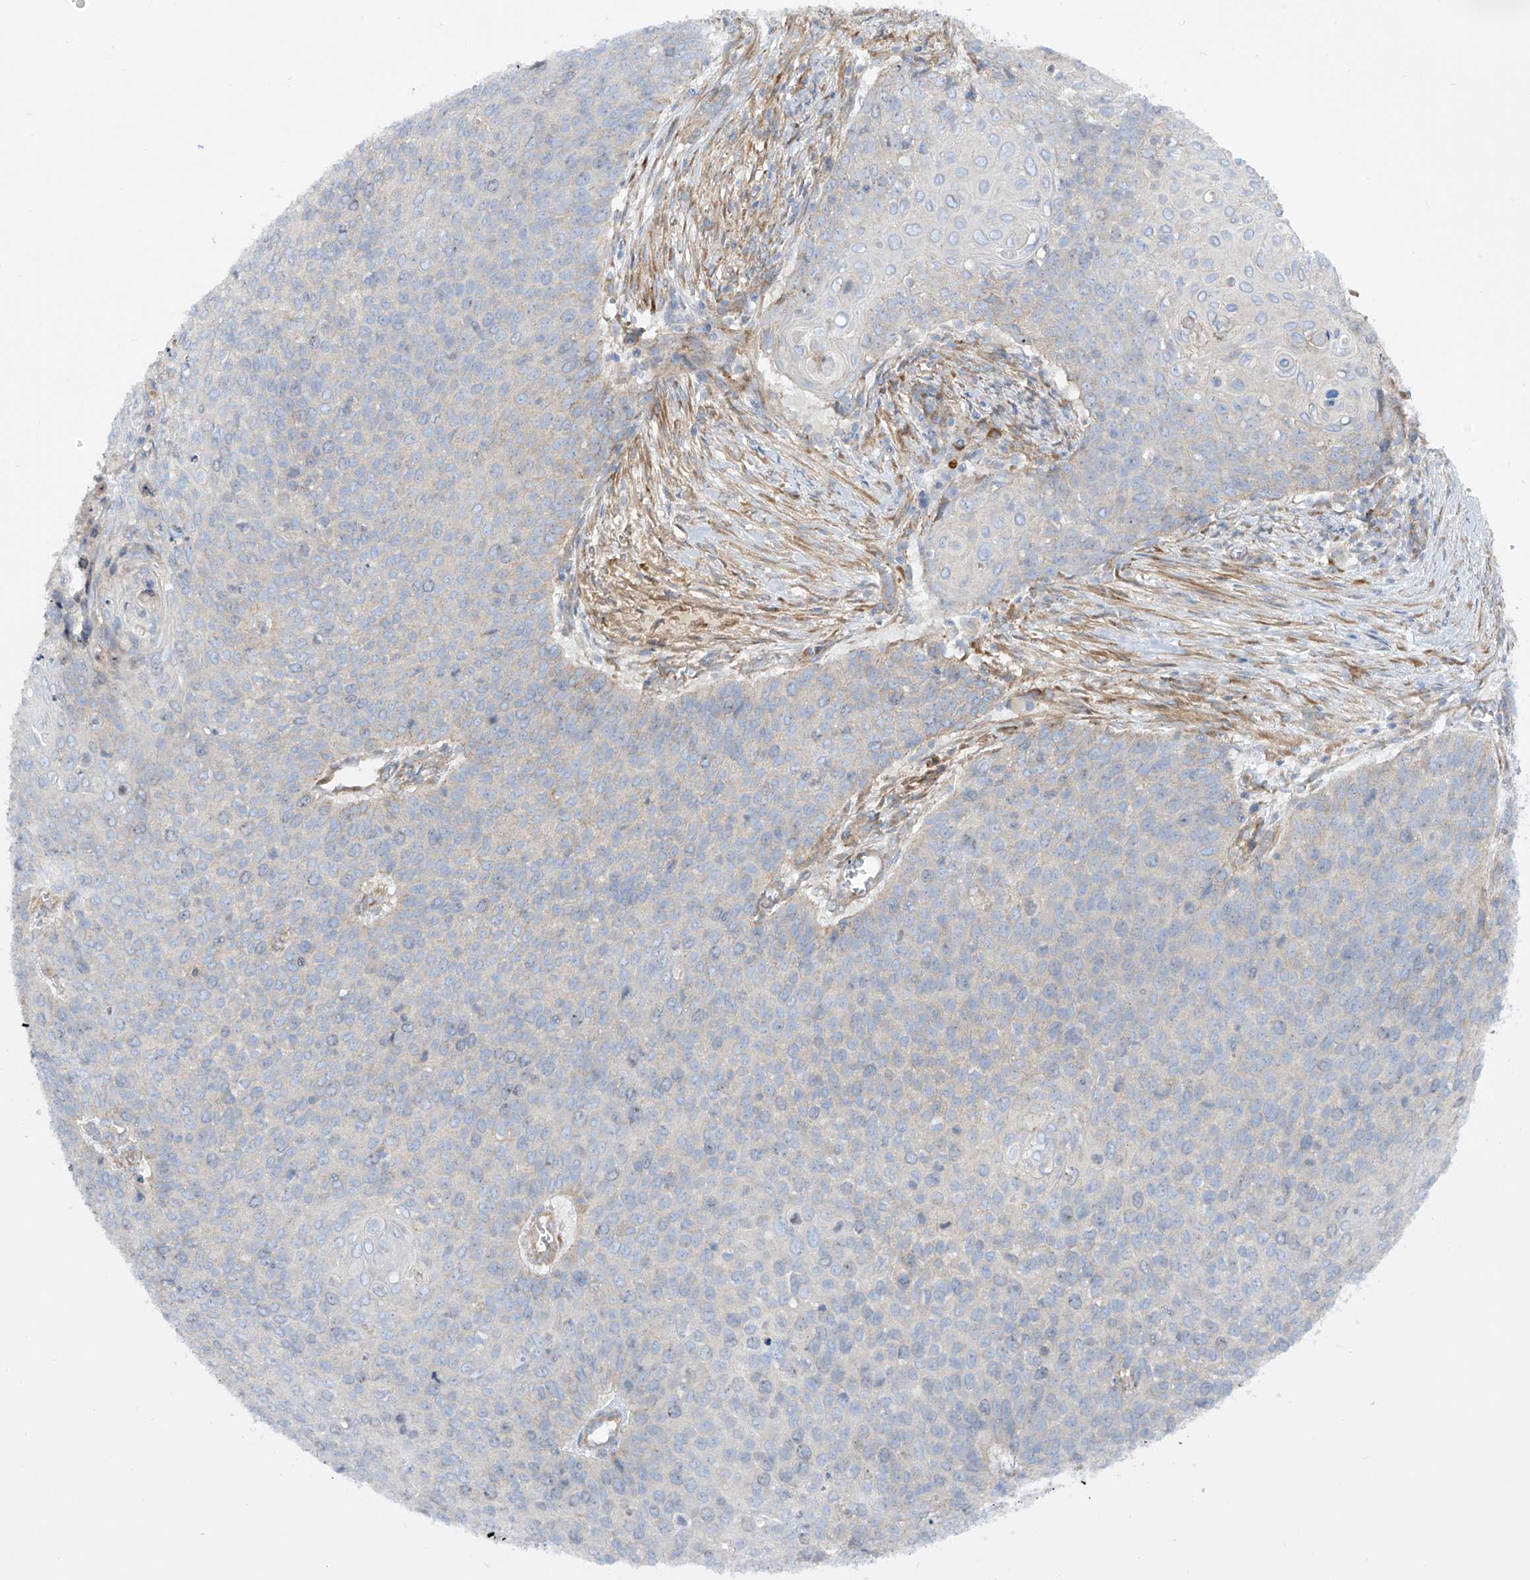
{"staining": {"intensity": "negative", "quantity": "none", "location": "none"}, "tissue": "cervical cancer", "cell_type": "Tumor cells", "image_type": "cancer", "snomed": [{"axis": "morphology", "description": "Squamous cell carcinoma, NOS"}, {"axis": "topography", "description": "Cervix"}], "caption": "IHC histopathology image of cervical cancer (squamous cell carcinoma) stained for a protein (brown), which displays no expression in tumor cells. The staining was performed using DAB (3,3'-diaminobenzidine) to visualize the protein expression in brown, while the nuclei were stained in blue with hematoxylin (Magnification: 20x).", "gene": "LCA5", "patient": {"sex": "female", "age": 39}}